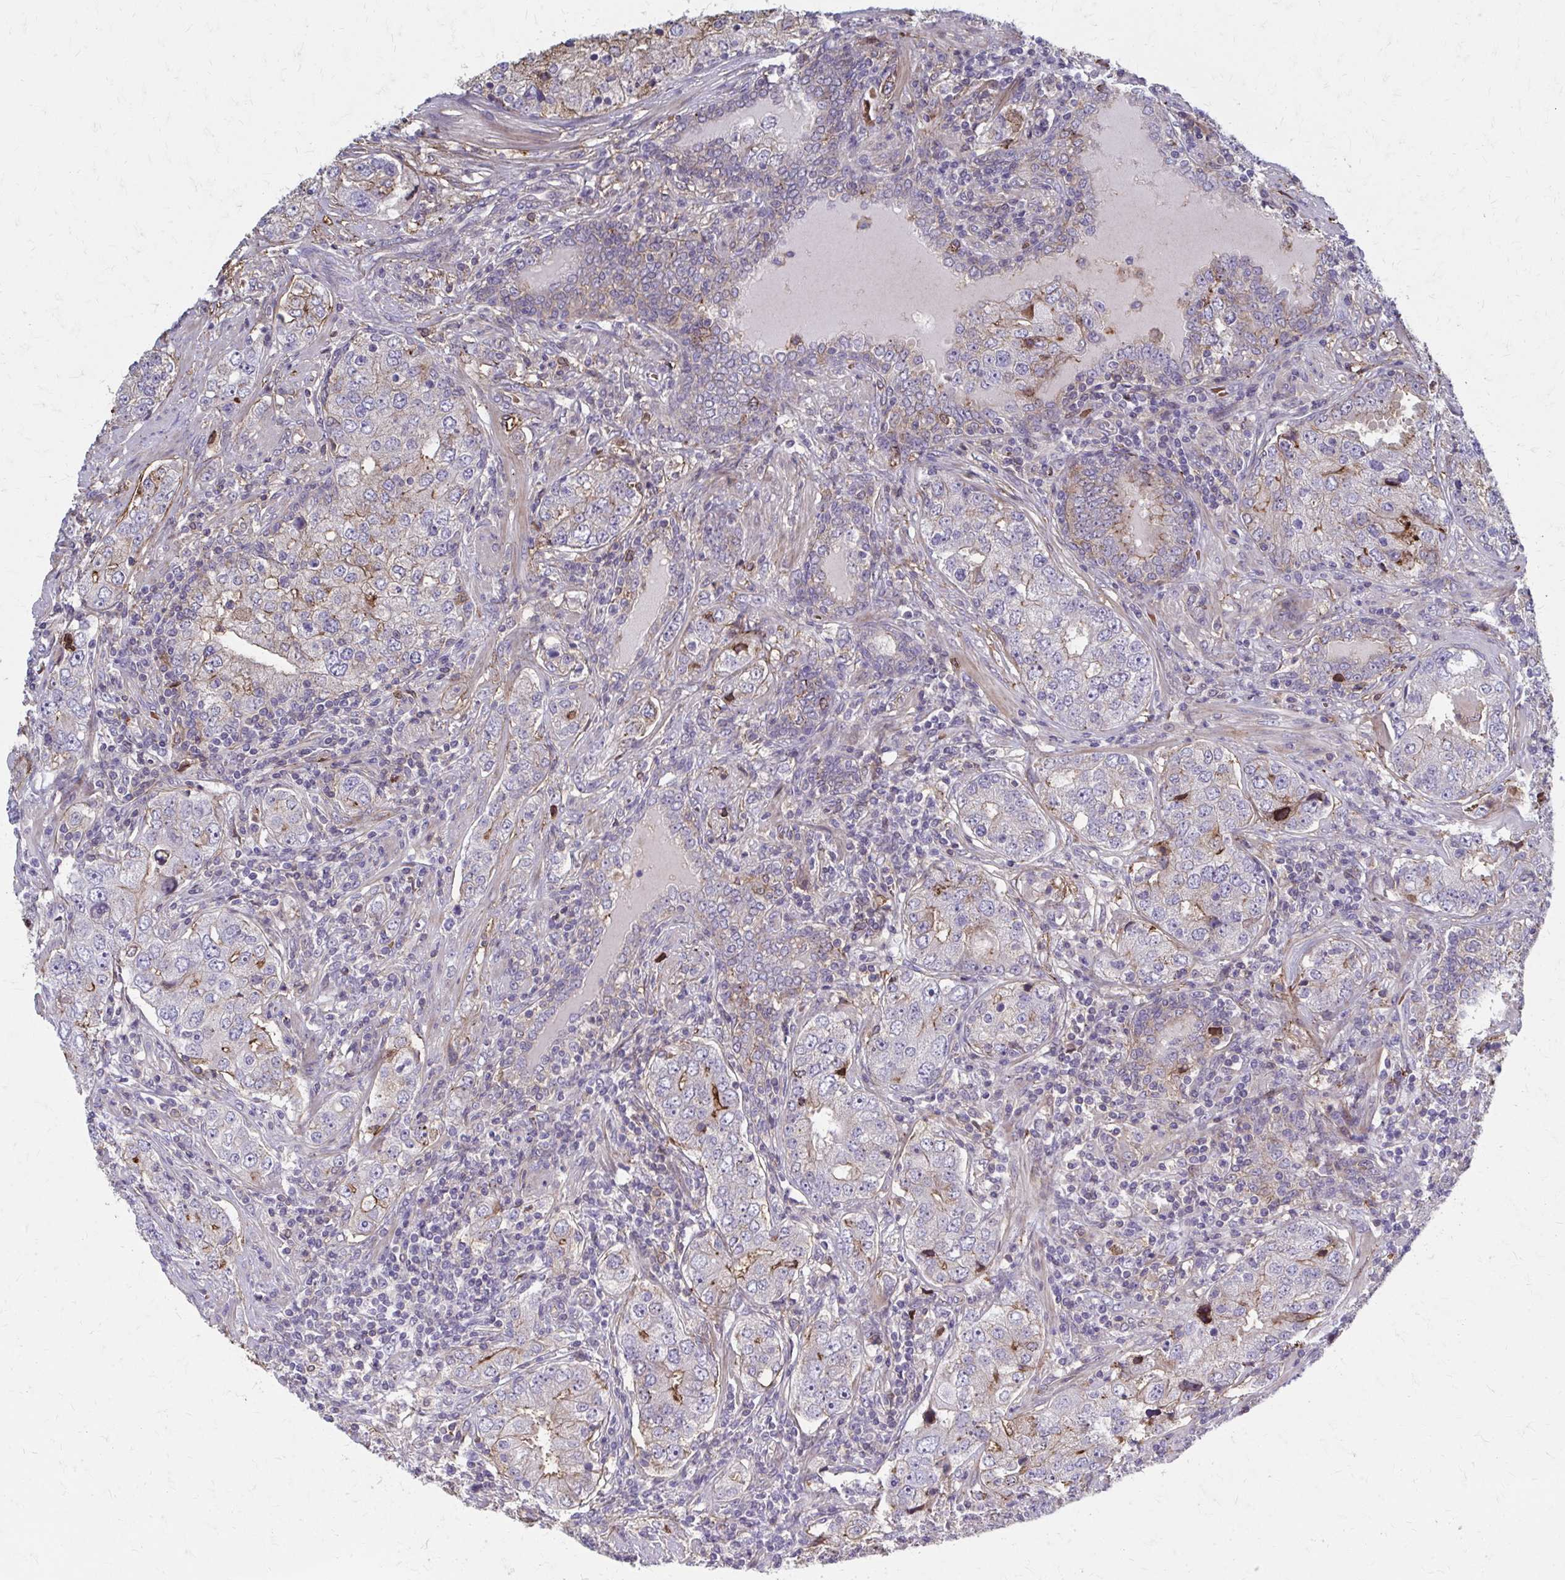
{"staining": {"intensity": "weak", "quantity": "<25%", "location": "cytoplasmic/membranous"}, "tissue": "prostate cancer", "cell_type": "Tumor cells", "image_type": "cancer", "snomed": [{"axis": "morphology", "description": "Adenocarcinoma, High grade"}, {"axis": "topography", "description": "Prostate"}], "caption": "Prostate high-grade adenocarcinoma was stained to show a protein in brown. There is no significant staining in tumor cells.", "gene": "MMP14", "patient": {"sex": "male", "age": 60}}